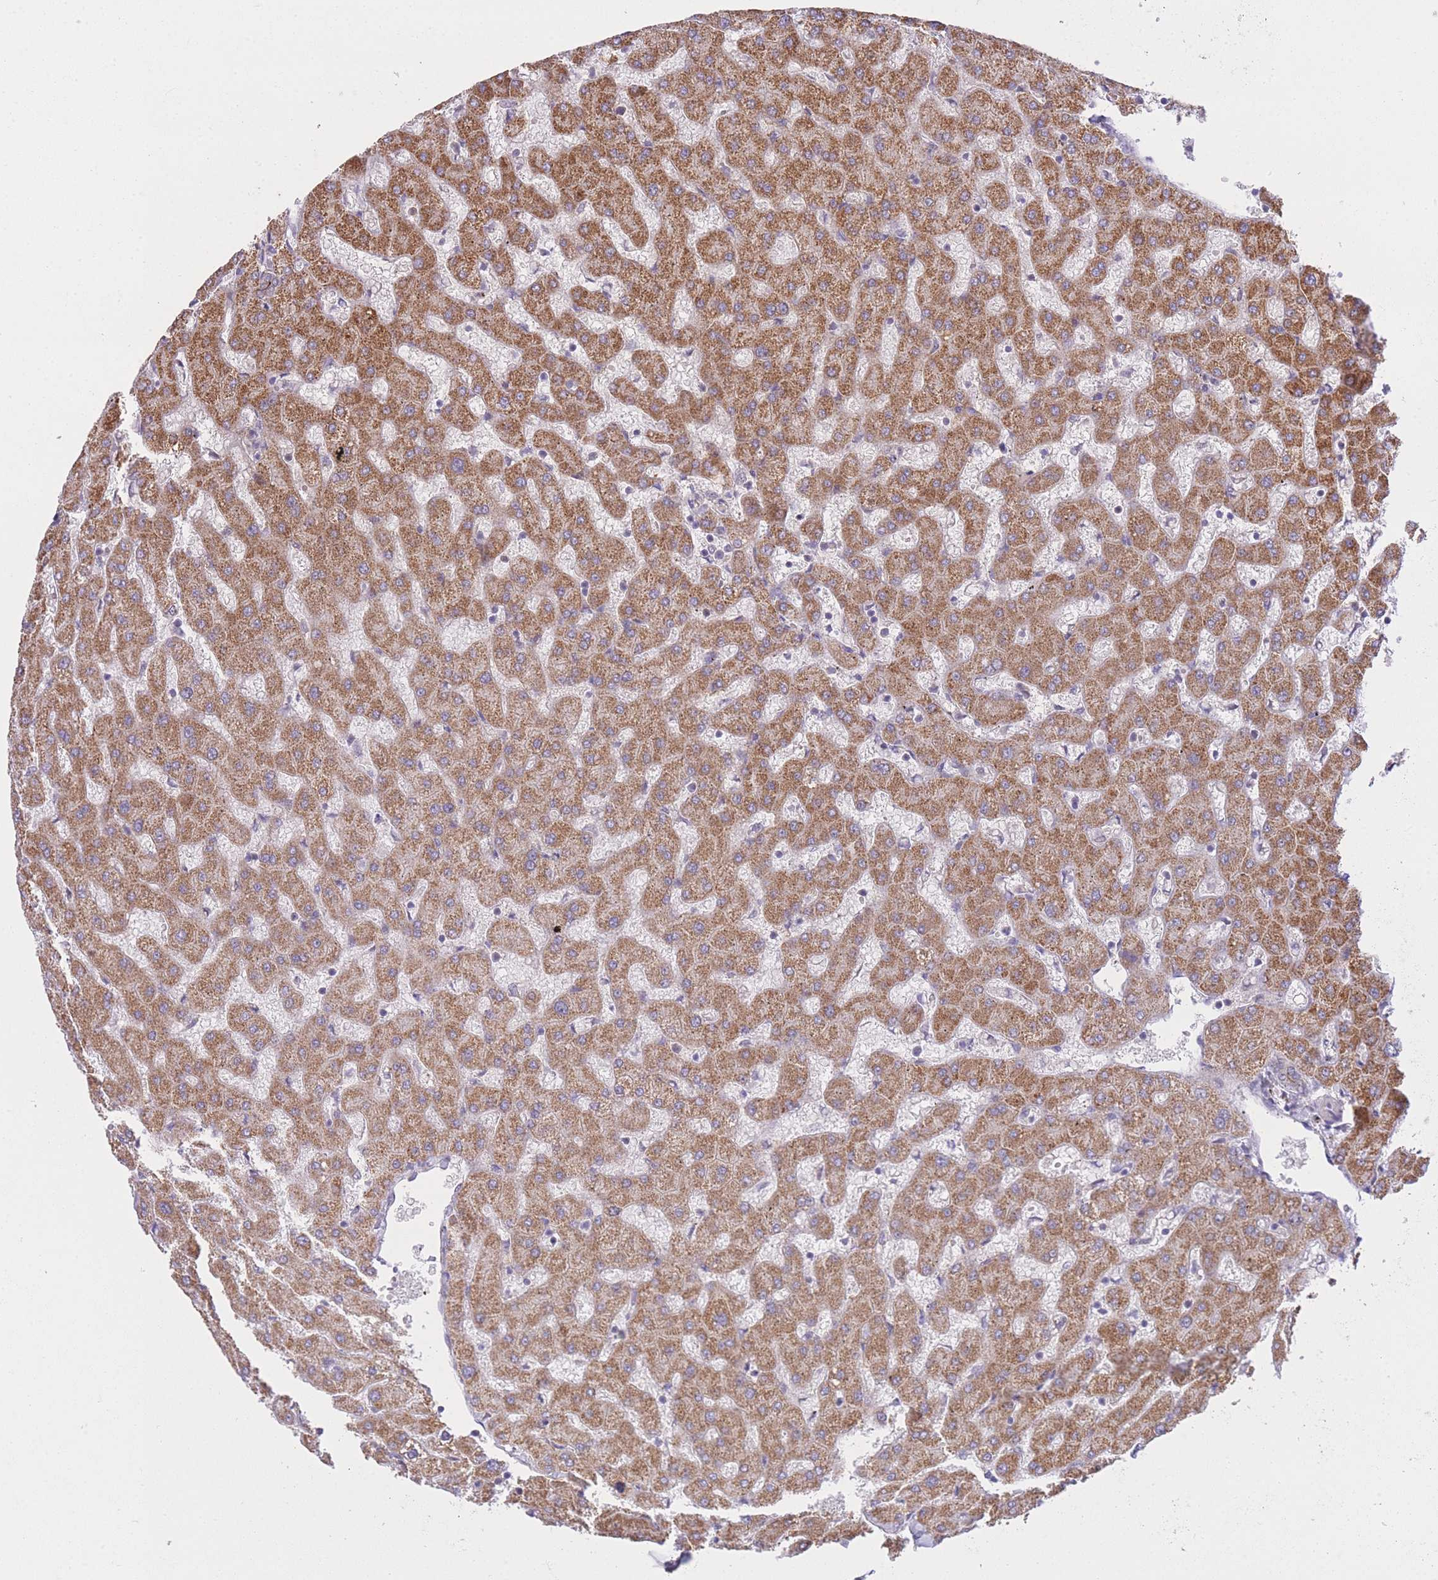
{"staining": {"intensity": "moderate", "quantity": "25%-75%", "location": "cytoplasmic/membranous"}, "tissue": "liver", "cell_type": "Cholangiocytes", "image_type": "normal", "snomed": [{"axis": "morphology", "description": "Normal tissue, NOS"}, {"axis": "topography", "description": "Liver"}], "caption": "An immunohistochemistry image of unremarkable tissue is shown. Protein staining in brown highlights moderate cytoplasmic/membranous positivity in liver within cholangiocytes.", "gene": "EXOSC8", "patient": {"sex": "female", "age": 63}}